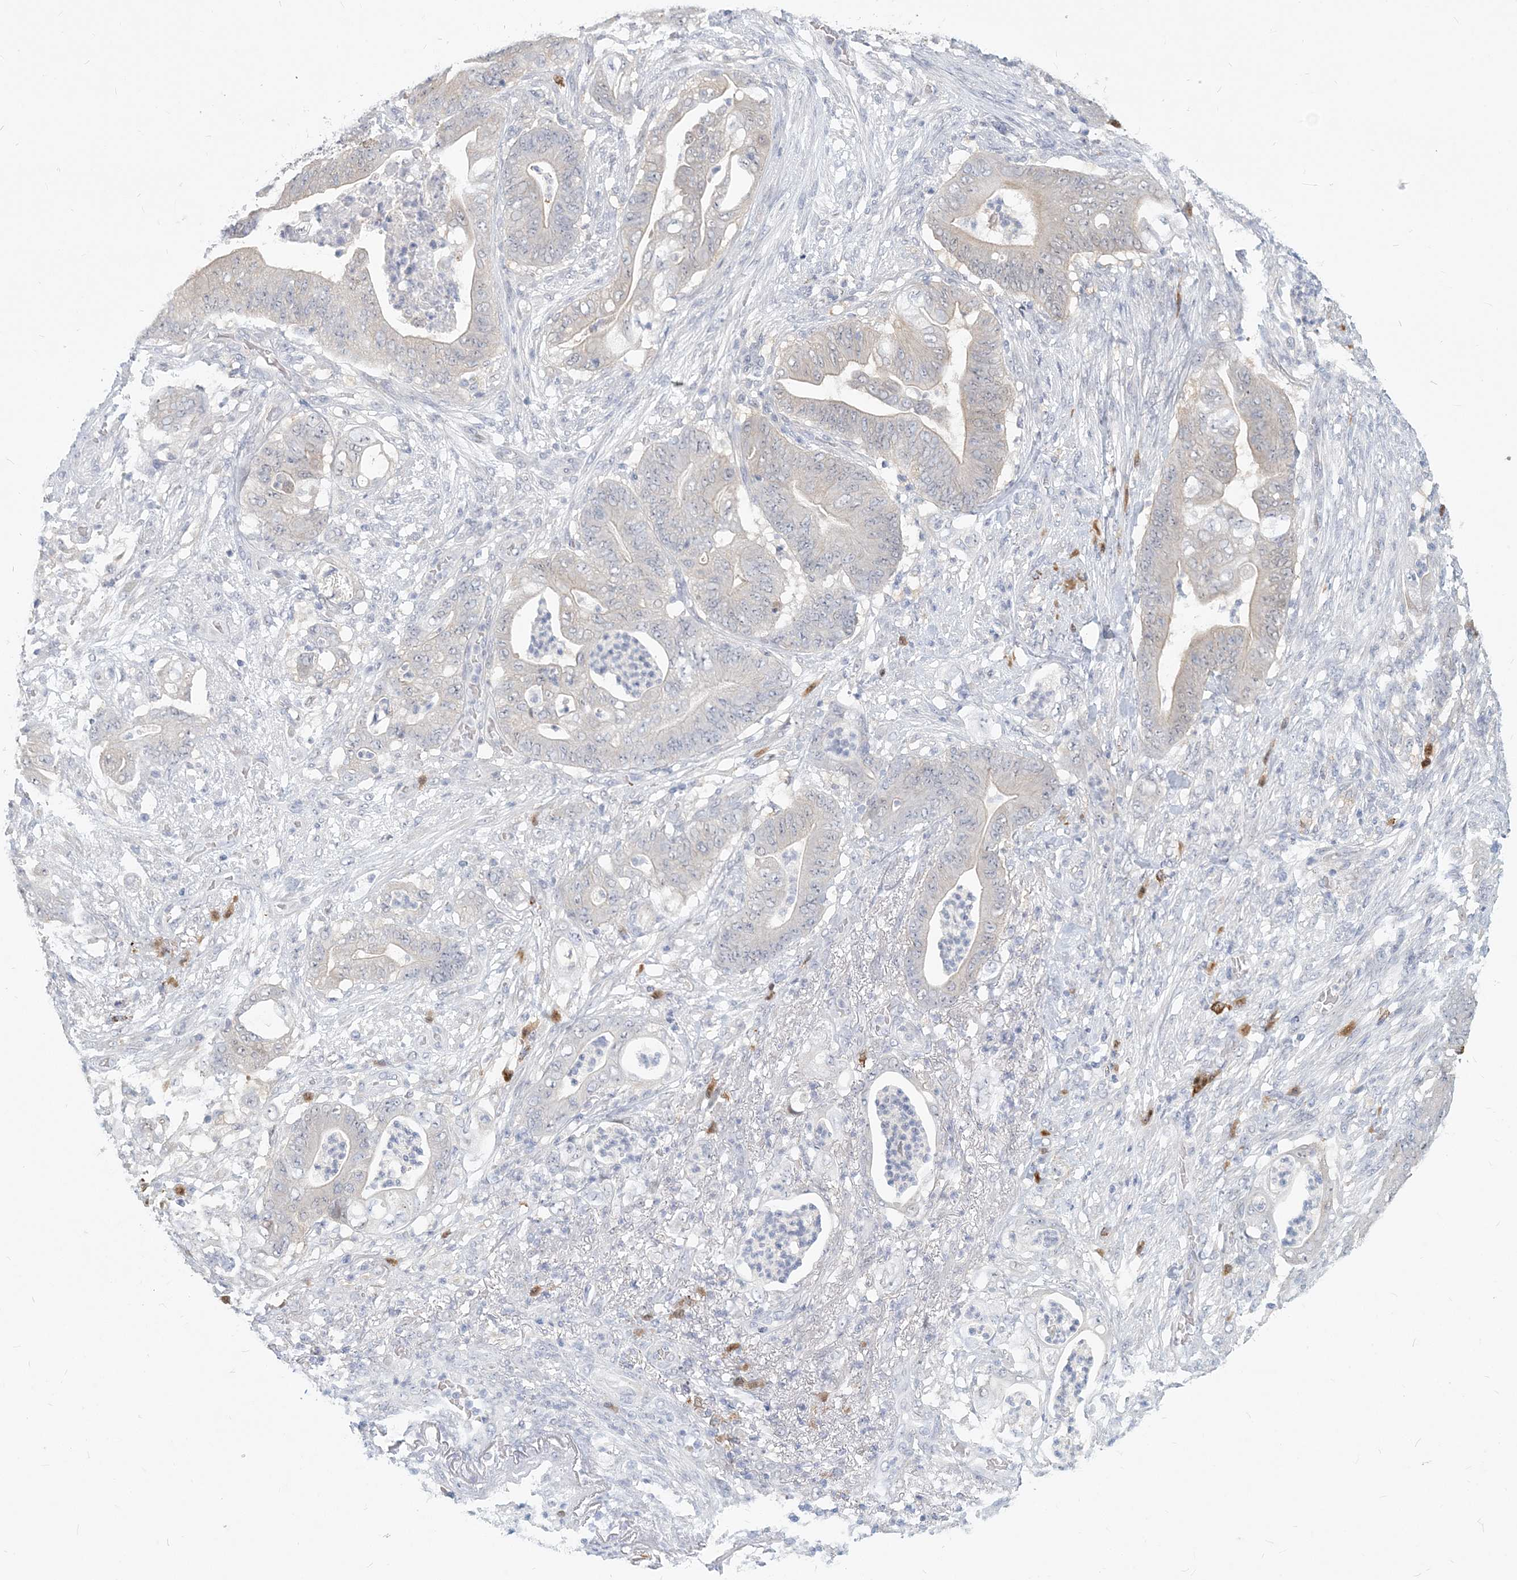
{"staining": {"intensity": "negative", "quantity": "none", "location": "none"}, "tissue": "stomach cancer", "cell_type": "Tumor cells", "image_type": "cancer", "snomed": [{"axis": "morphology", "description": "Adenocarcinoma, NOS"}, {"axis": "topography", "description": "Stomach"}], "caption": "DAB immunohistochemical staining of adenocarcinoma (stomach) reveals no significant positivity in tumor cells.", "gene": "GMPPA", "patient": {"sex": "female", "age": 73}}